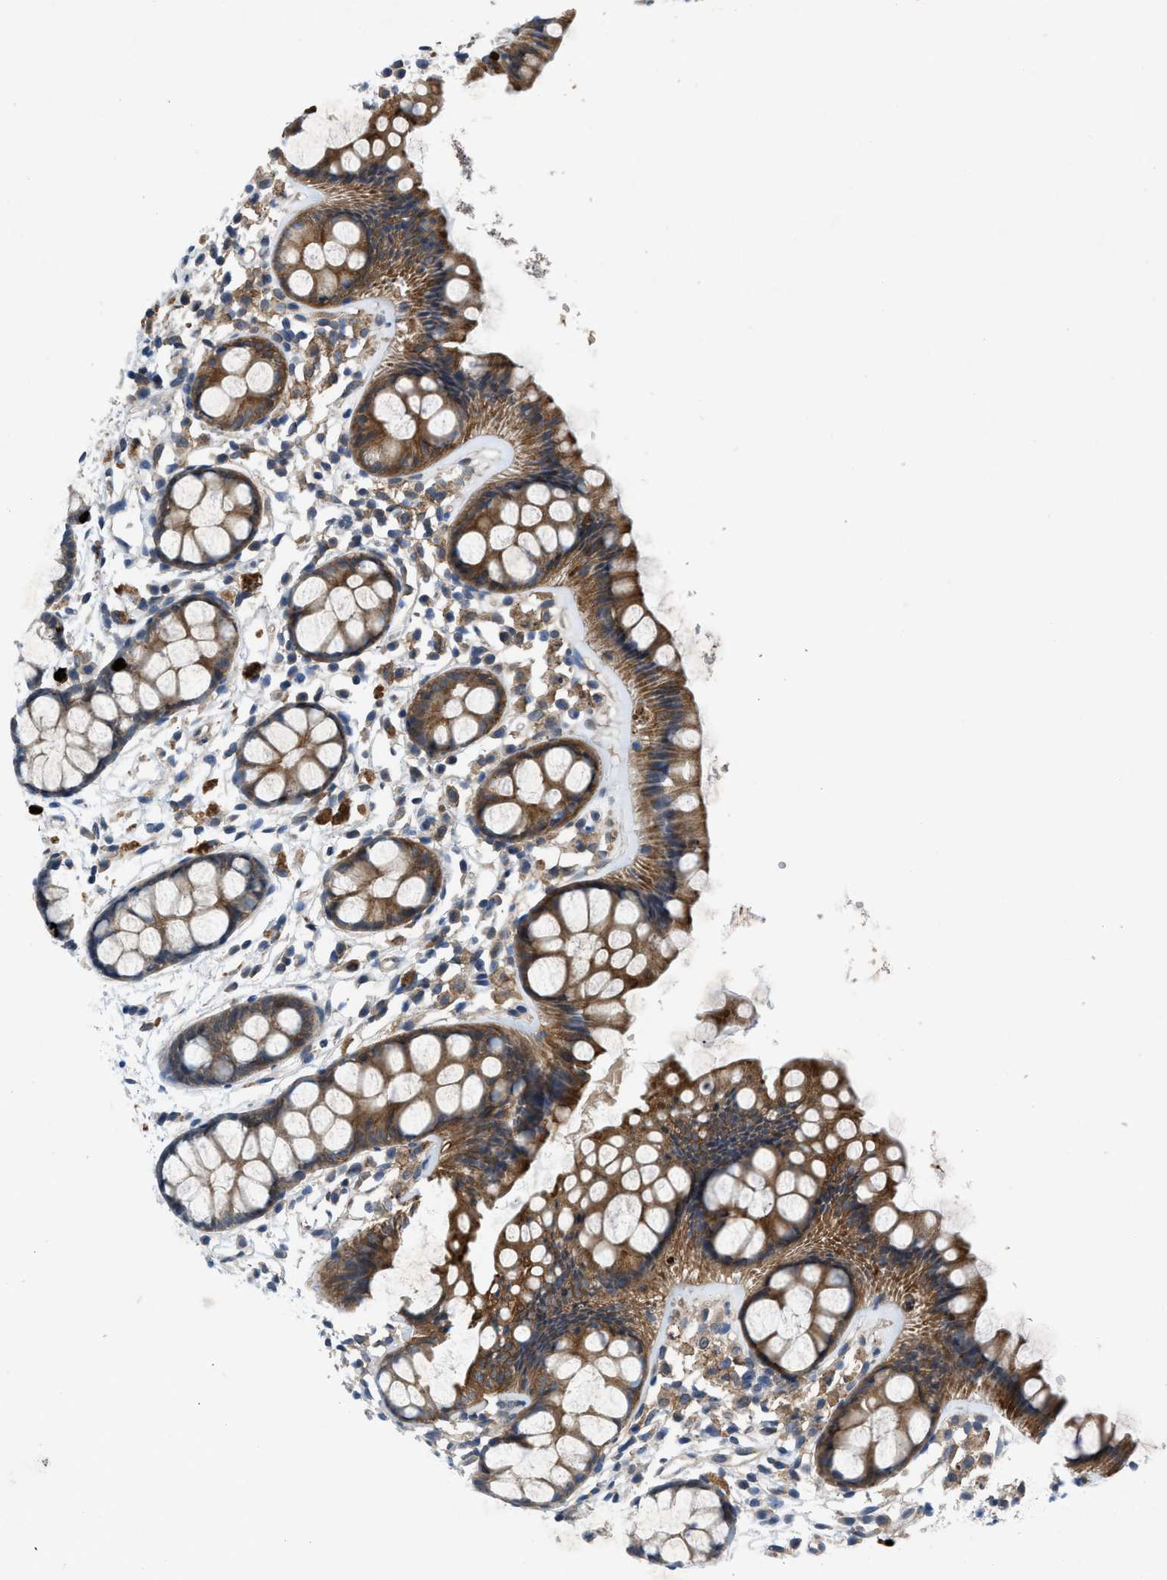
{"staining": {"intensity": "moderate", "quantity": ">75%", "location": "cytoplasmic/membranous"}, "tissue": "rectum", "cell_type": "Glandular cells", "image_type": "normal", "snomed": [{"axis": "morphology", "description": "Normal tissue, NOS"}, {"axis": "topography", "description": "Rectum"}], "caption": "IHC micrograph of unremarkable rectum stained for a protein (brown), which shows medium levels of moderate cytoplasmic/membranous positivity in about >75% of glandular cells.", "gene": "PANX1", "patient": {"sex": "female", "age": 66}}